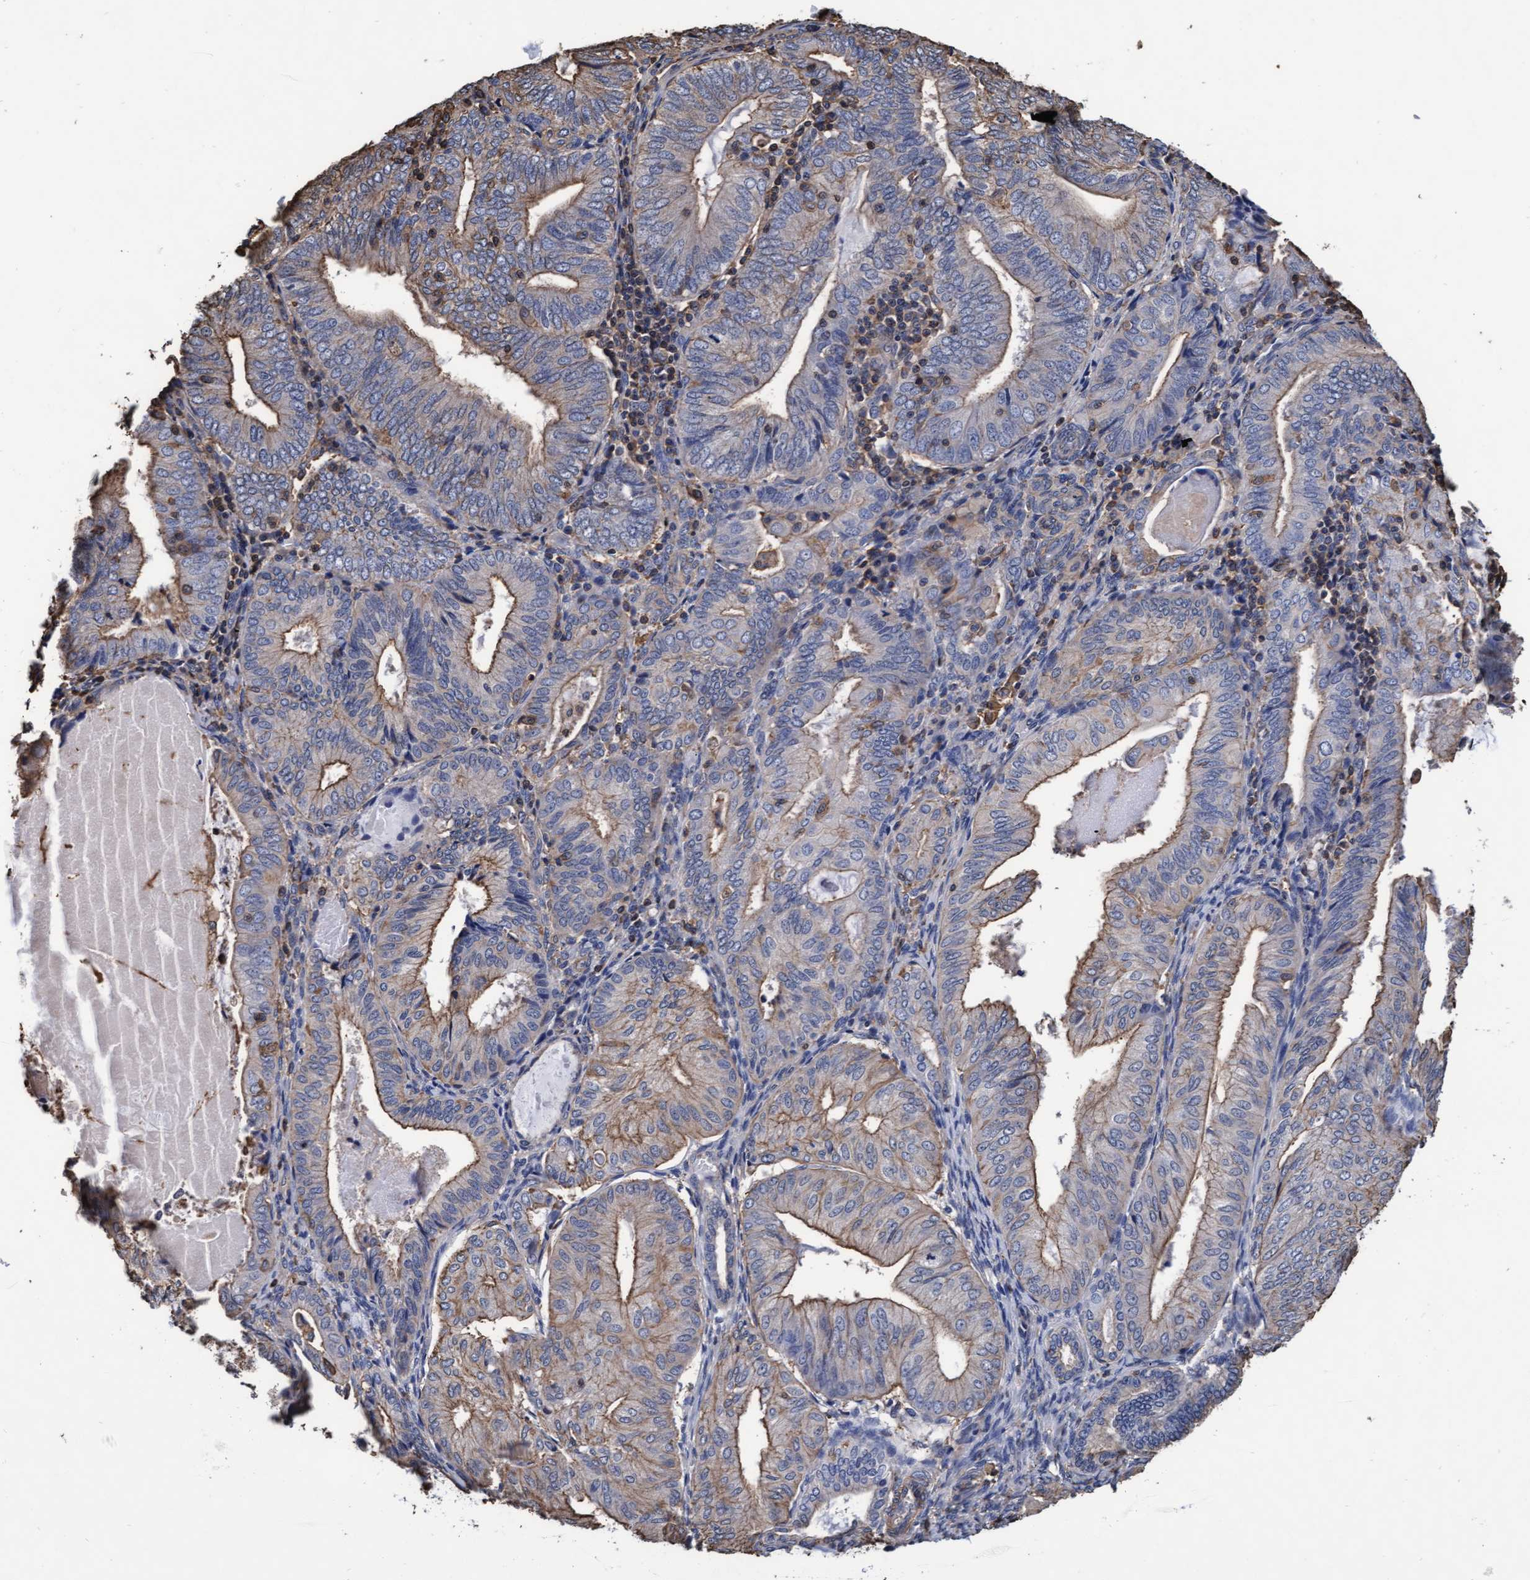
{"staining": {"intensity": "moderate", "quantity": "25%-75%", "location": "cytoplasmic/membranous"}, "tissue": "endometrial cancer", "cell_type": "Tumor cells", "image_type": "cancer", "snomed": [{"axis": "morphology", "description": "Adenocarcinoma, NOS"}, {"axis": "topography", "description": "Endometrium"}], "caption": "Immunohistochemistry (DAB (3,3'-diaminobenzidine)) staining of human endometrial cancer (adenocarcinoma) displays moderate cytoplasmic/membranous protein positivity in approximately 25%-75% of tumor cells.", "gene": "GRHPR", "patient": {"sex": "female", "age": 81}}